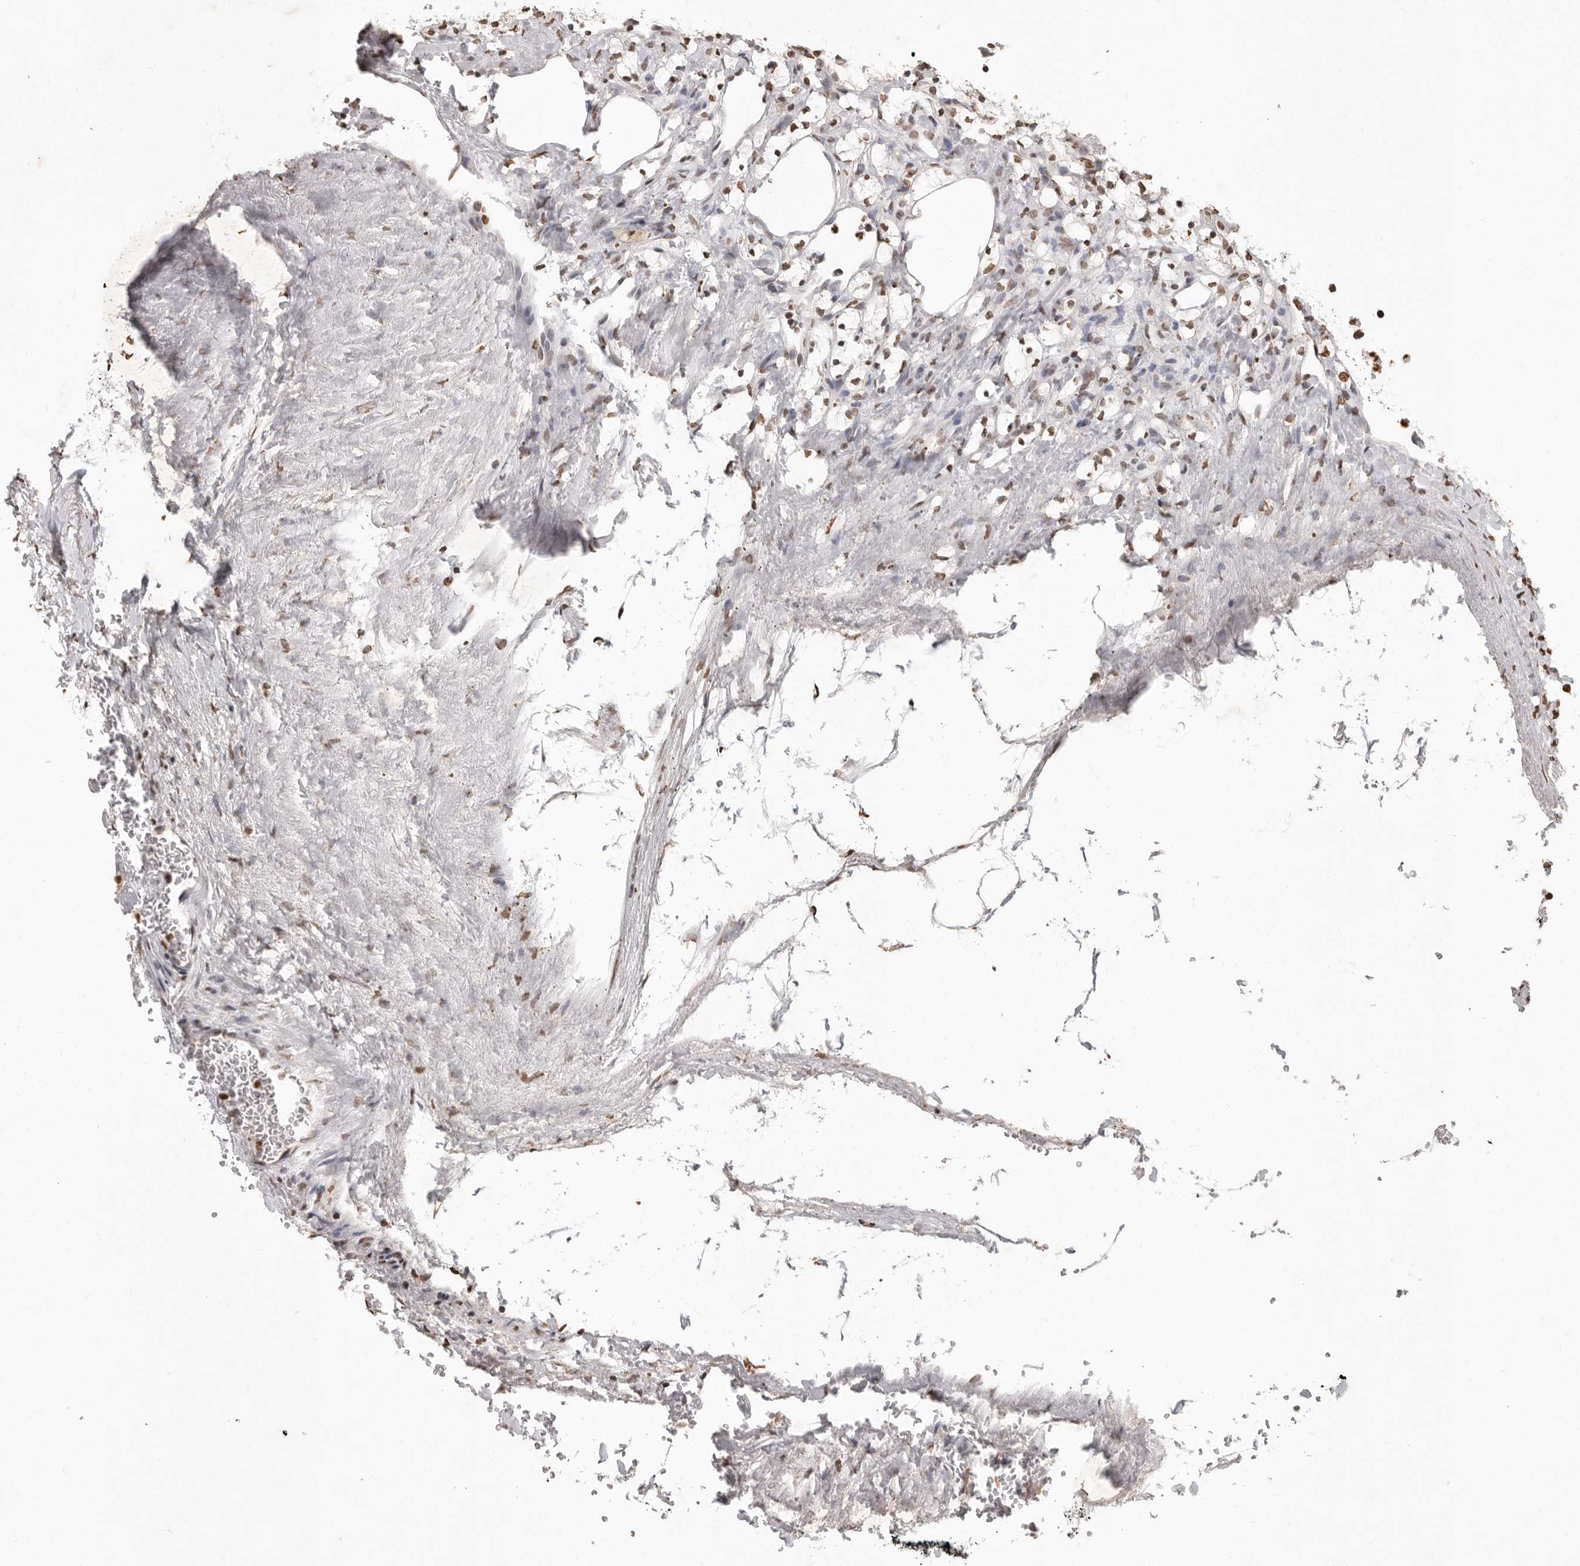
{"staining": {"intensity": "weak", "quantity": "<25%", "location": "nuclear"}, "tissue": "renal cancer", "cell_type": "Tumor cells", "image_type": "cancer", "snomed": [{"axis": "morphology", "description": "Adenocarcinoma, NOS"}, {"axis": "topography", "description": "Kidney"}], "caption": "Renal cancer (adenocarcinoma) was stained to show a protein in brown. There is no significant positivity in tumor cells.", "gene": "WDR45", "patient": {"sex": "female", "age": 69}}